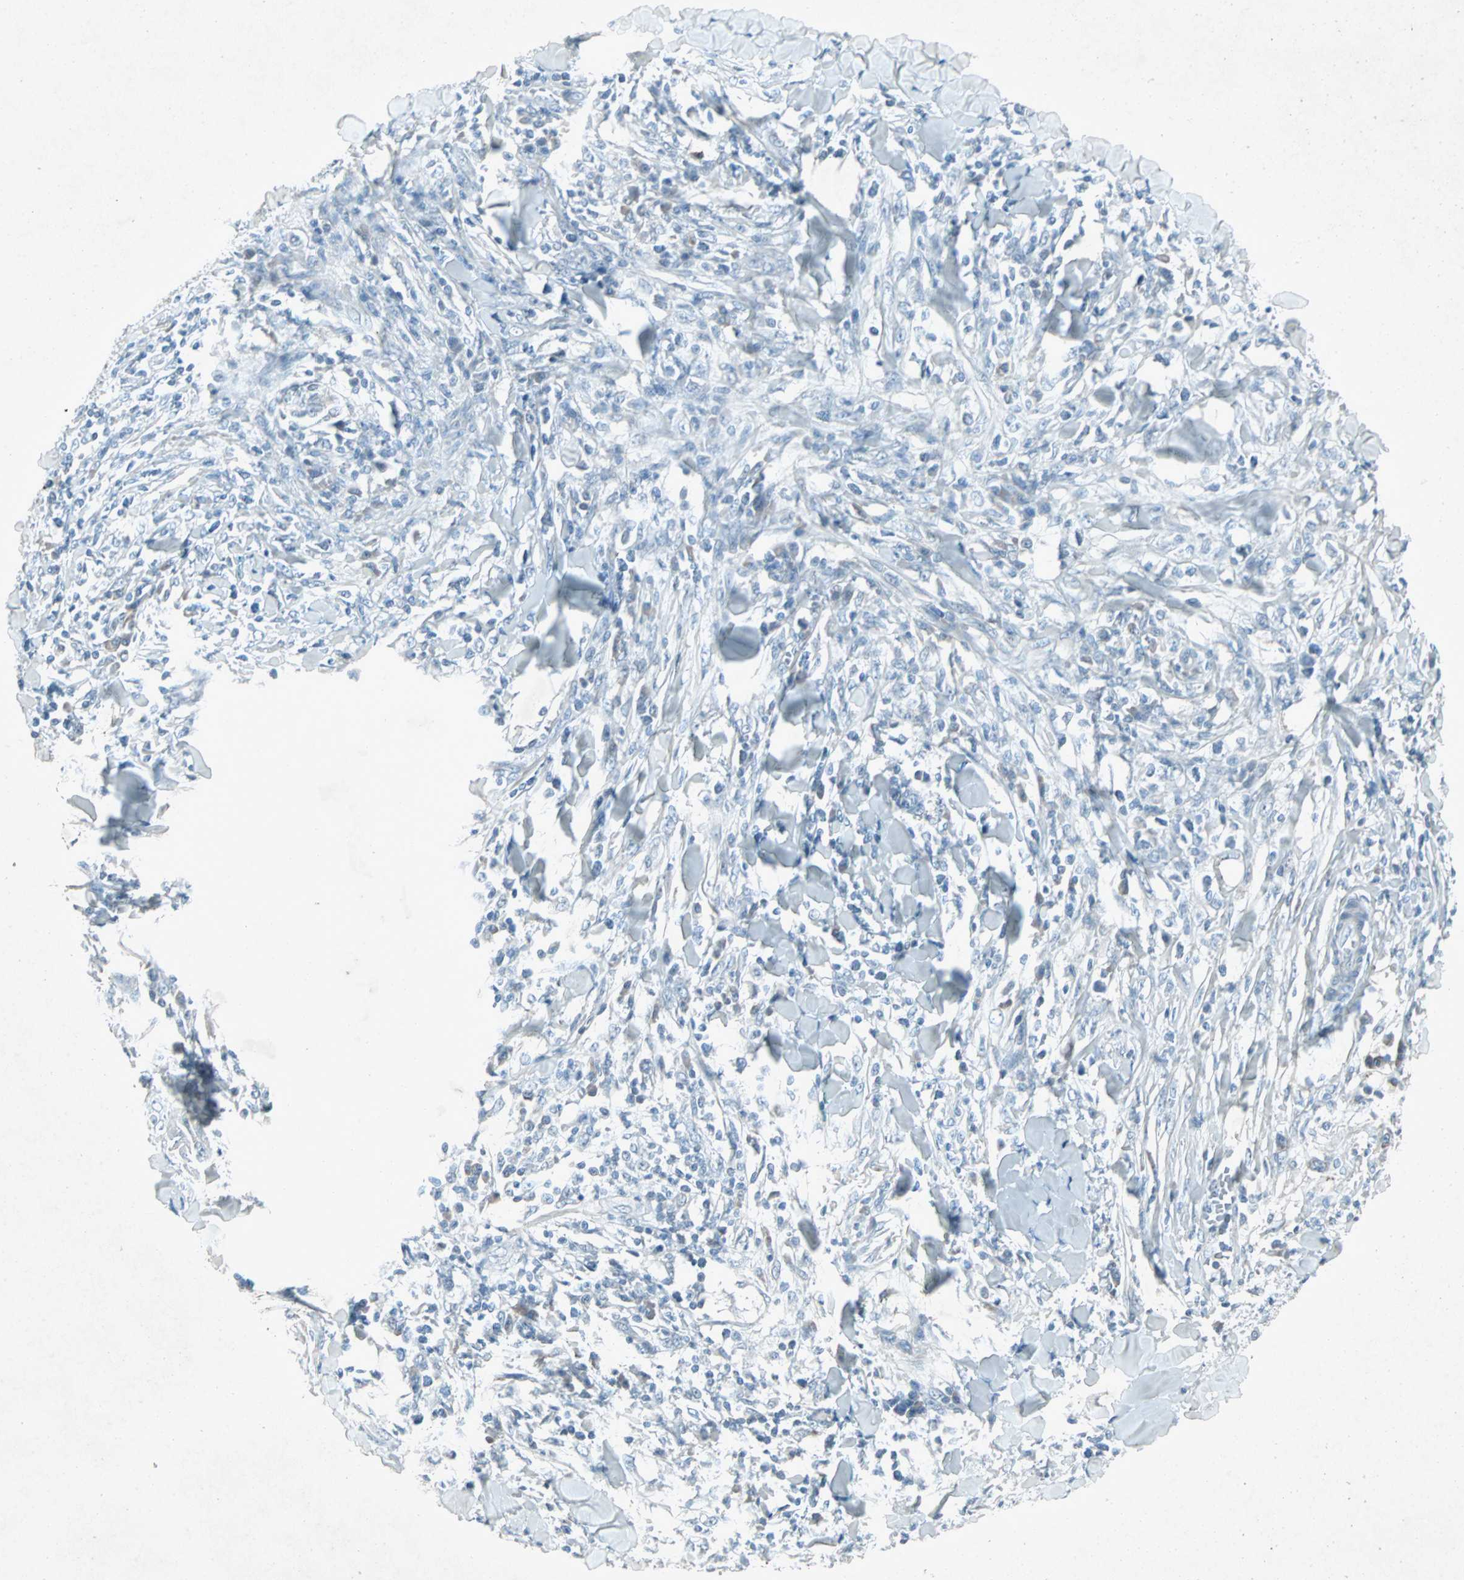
{"staining": {"intensity": "negative", "quantity": "none", "location": "none"}, "tissue": "skin cancer", "cell_type": "Tumor cells", "image_type": "cancer", "snomed": [{"axis": "morphology", "description": "Squamous cell carcinoma, NOS"}, {"axis": "topography", "description": "Skin"}], "caption": "Skin cancer was stained to show a protein in brown. There is no significant expression in tumor cells. The staining is performed using DAB brown chromogen with nuclei counter-stained in using hematoxylin.", "gene": "LANCL3", "patient": {"sex": "male", "age": 24}}